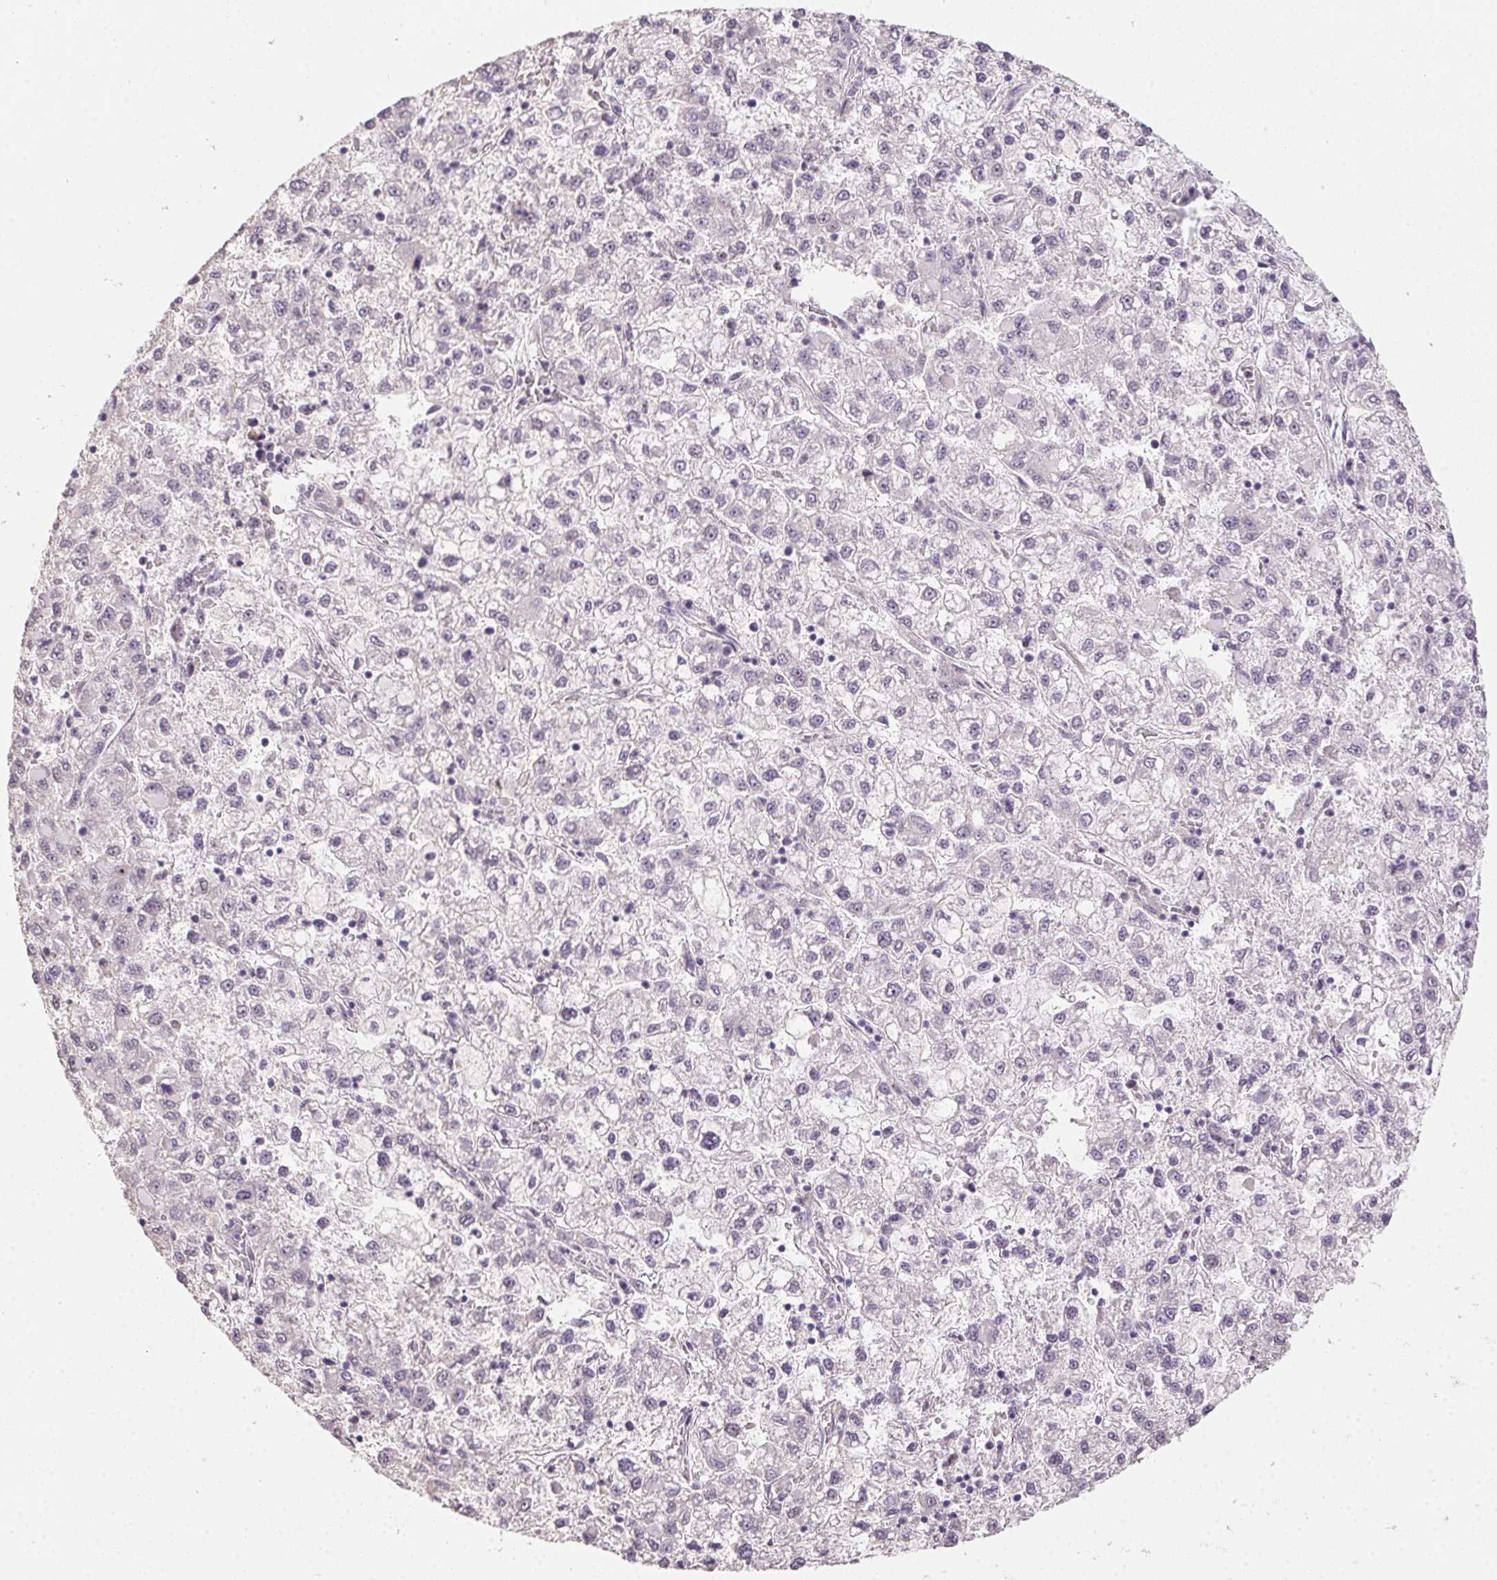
{"staining": {"intensity": "negative", "quantity": "none", "location": "none"}, "tissue": "liver cancer", "cell_type": "Tumor cells", "image_type": "cancer", "snomed": [{"axis": "morphology", "description": "Carcinoma, Hepatocellular, NOS"}, {"axis": "topography", "description": "Liver"}], "caption": "Photomicrograph shows no protein staining in tumor cells of liver cancer tissue.", "gene": "BATF2", "patient": {"sex": "male", "age": 40}}